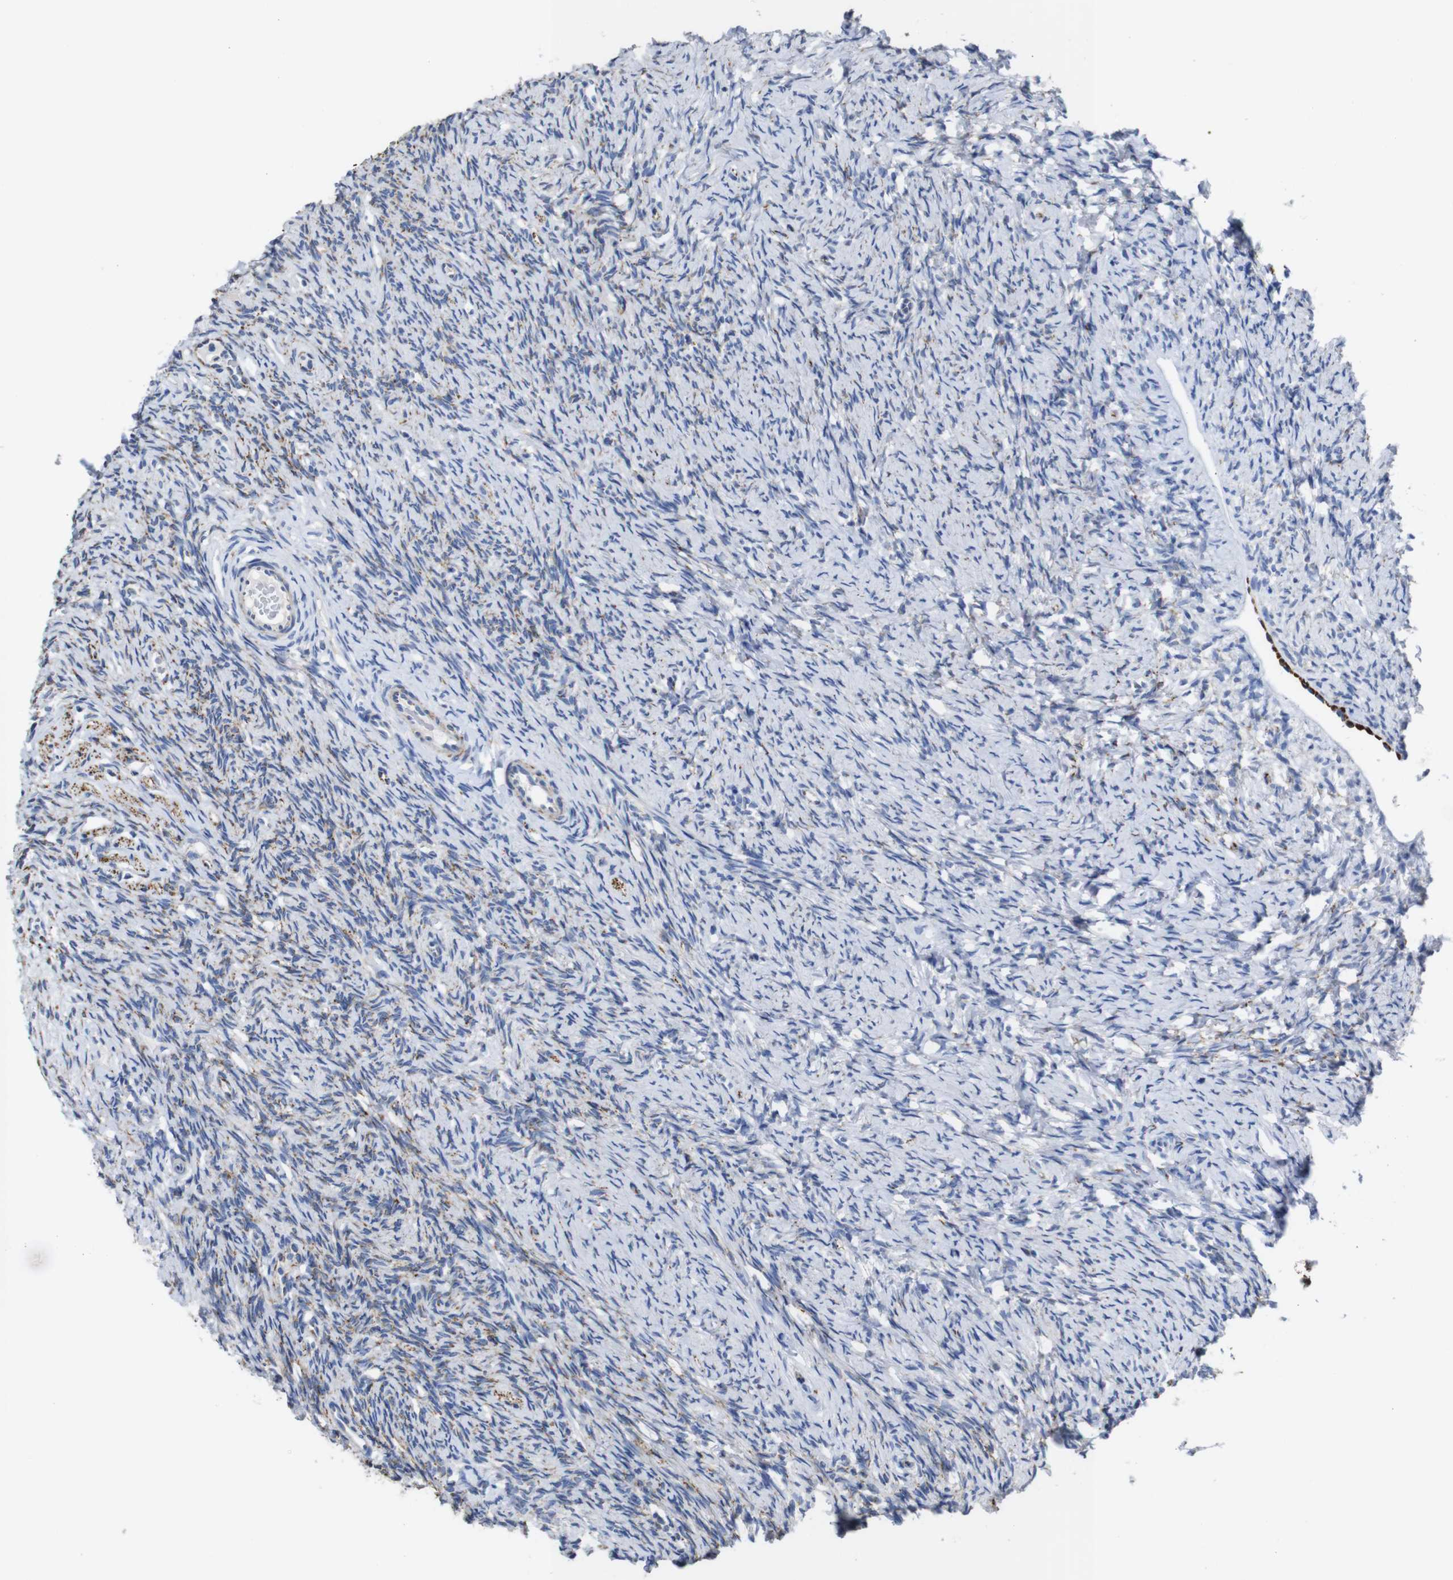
{"staining": {"intensity": "moderate", "quantity": "25%-75%", "location": "cytoplasmic/membranous"}, "tissue": "ovary", "cell_type": "Ovarian stroma cells", "image_type": "normal", "snomed": [{"axis": "morphology", "description": "Normal tissue, NOS"}, {"axis": "topography", "description": "Ovary"}], "caption": "Ovary stained with IHC shows moderate cytoplasmic/membranous staining in about 25%-75% of ovarian stroma cells.", "gene": "MAOA", "patient": {"sex": "female", "age": 33}}